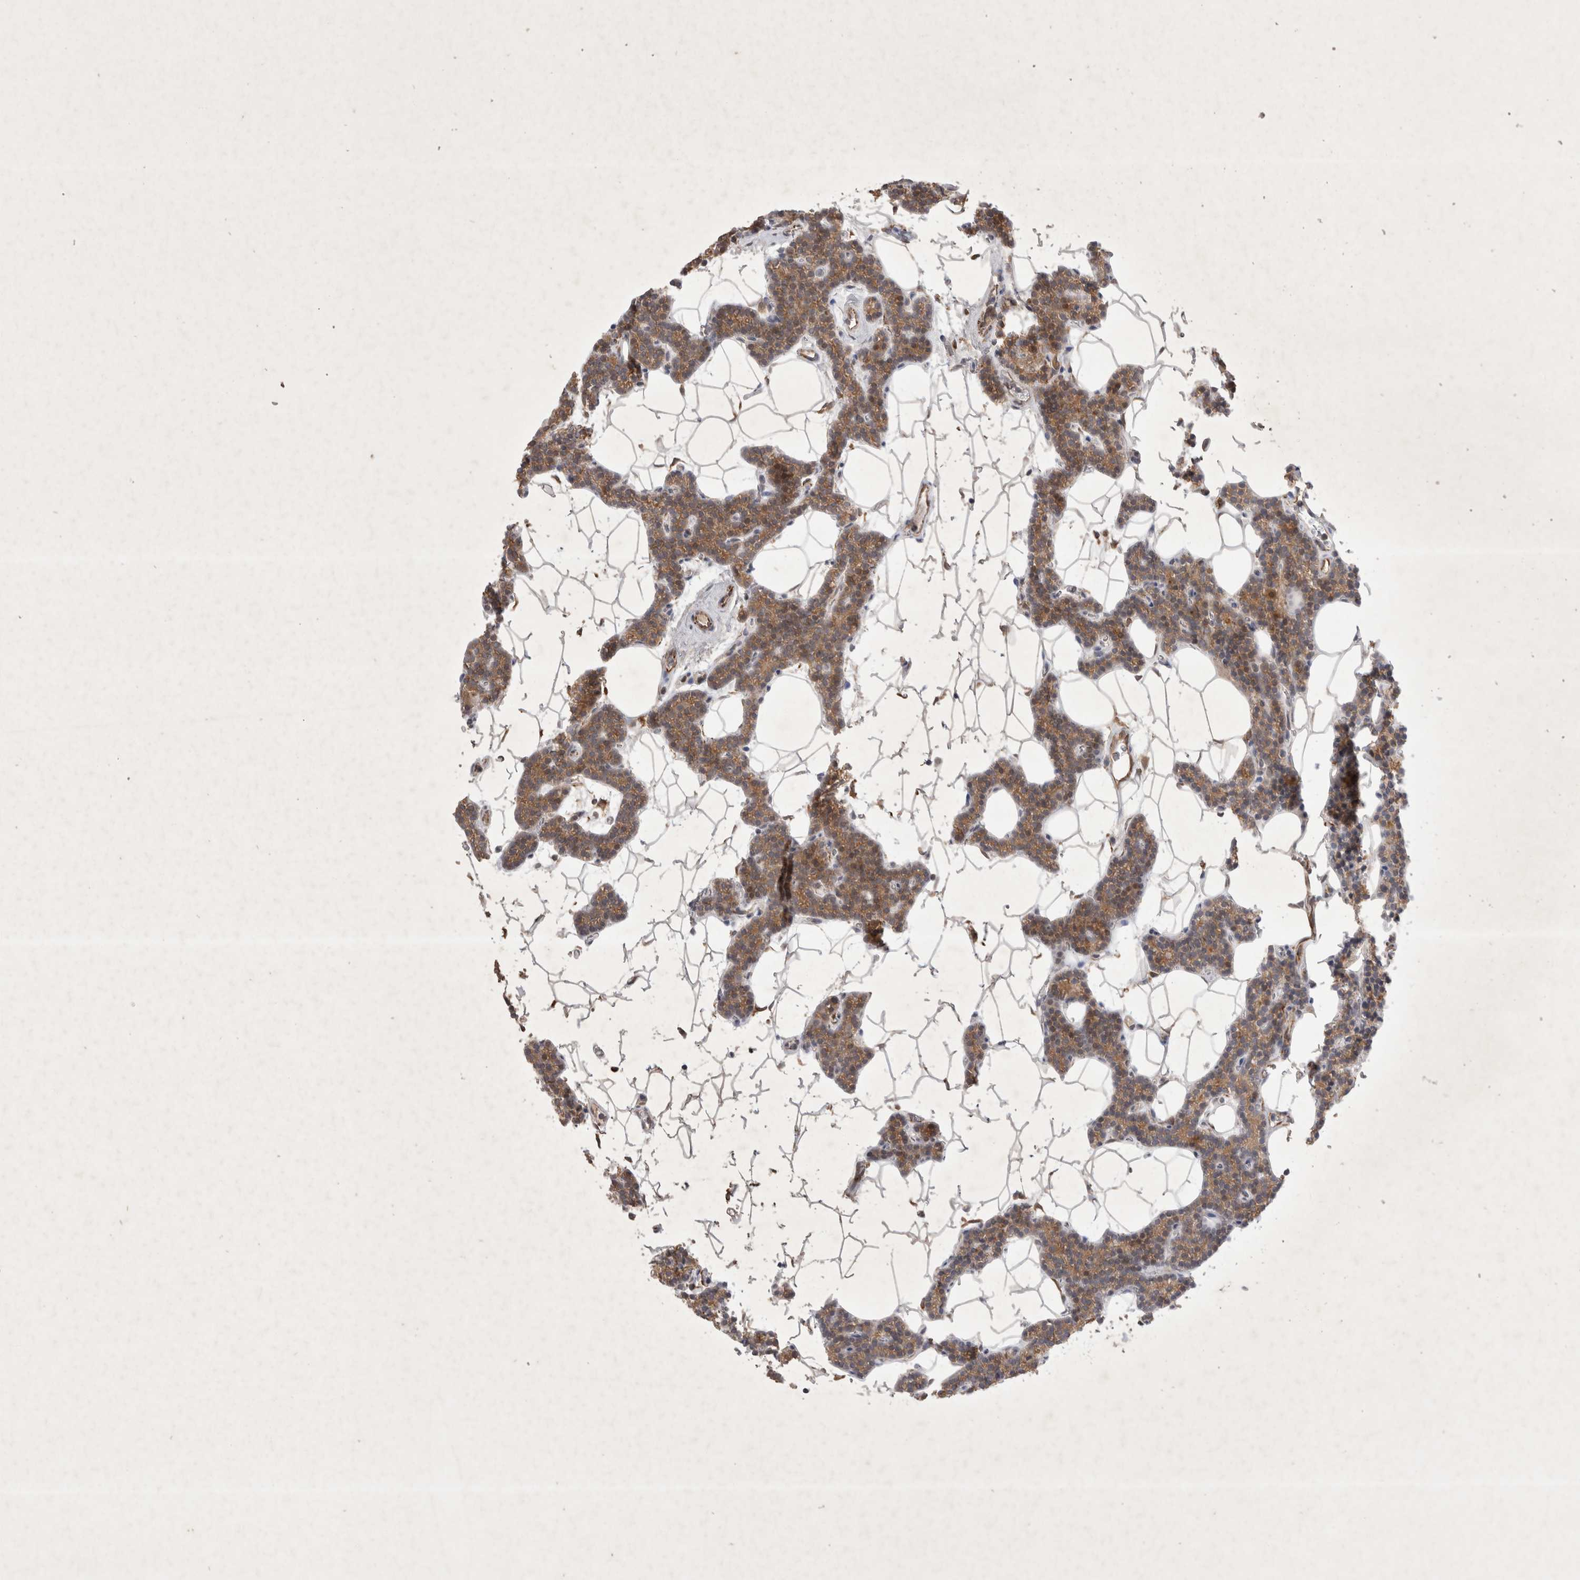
{"staining": {"intensity": "moderate", "quantity": ">75%", "location": "cytoplasmic/membranous"}, "tissue": "parathyroid gland", "cell_type": "Glandular cells", "image_type": "normal", "snomed": [{"axis": "morphology", "description": "Normal tissue, NOS"}, {"axis": "topography", "description": "Parathyroid gland"}], "caption": "An immunohistochemistry image of normal tissue is shown. Protein staining in brown highlights moderate cytoplasmic/membranous positivity in parathyroid gland within glandular cells.", "gene": "NMU", "patient": {"sex": "male", "age": 42}}